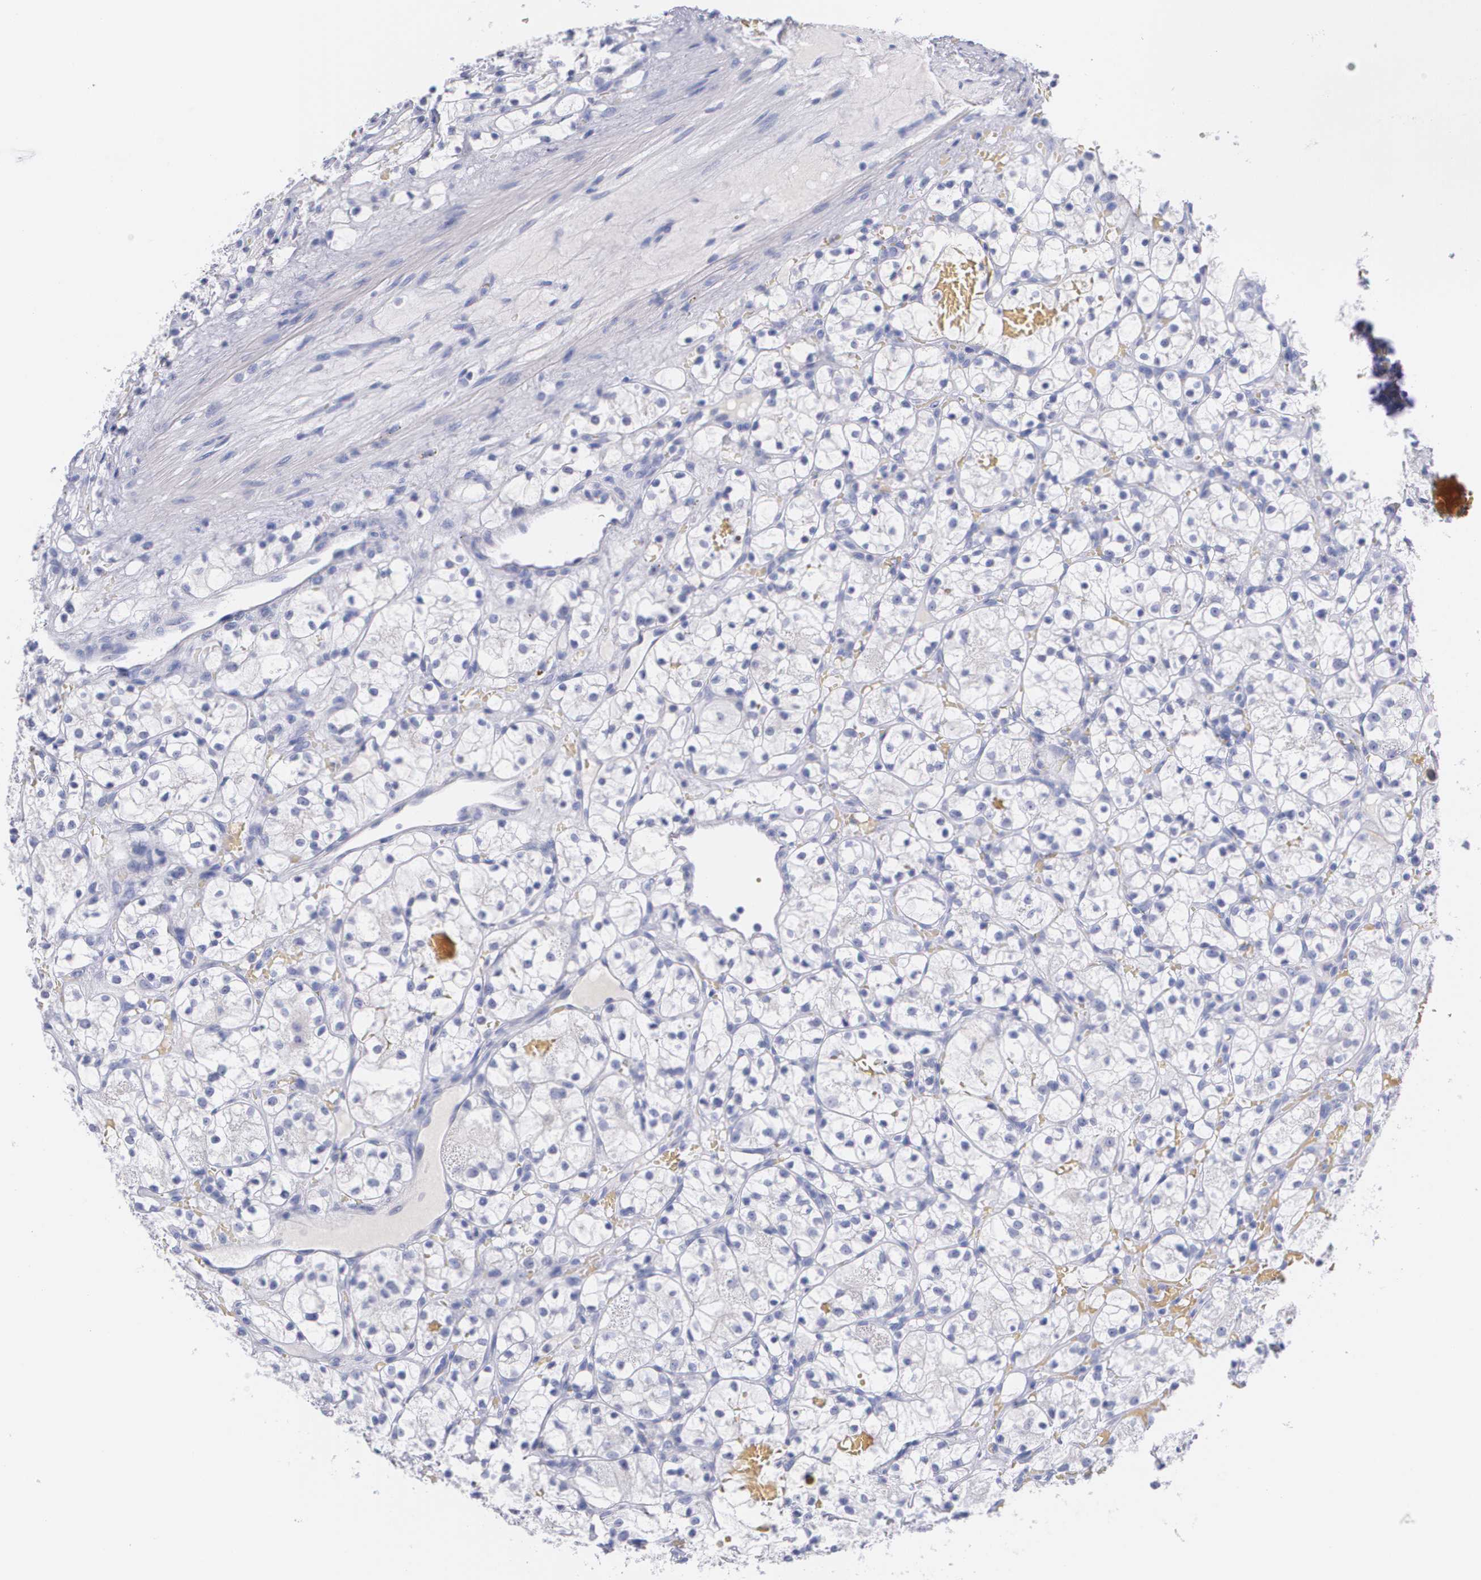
{"staining": {"intensity": "negative", "quantity": "none", "location": "none"}, "tissue": "renal cancer", "cell_type": "Tumor cells", "image_type": "cancer", "snomed": [{"axis": "morphology", "description": "Adenocarcinoma, NOS"}, {"axis": "topography", "description": "Kidney"}], "caption": "Immunohistochemistry (IHC) image of human adenocarcinoma (renal) stained for a protein (brown), which exhibits no staining in tumor cells. (DAB immunohistochemistry visualized using brightfield microscopy, high magnification).", "gene": "HMMR", "patient": {"sex": "female", "age": 60}}